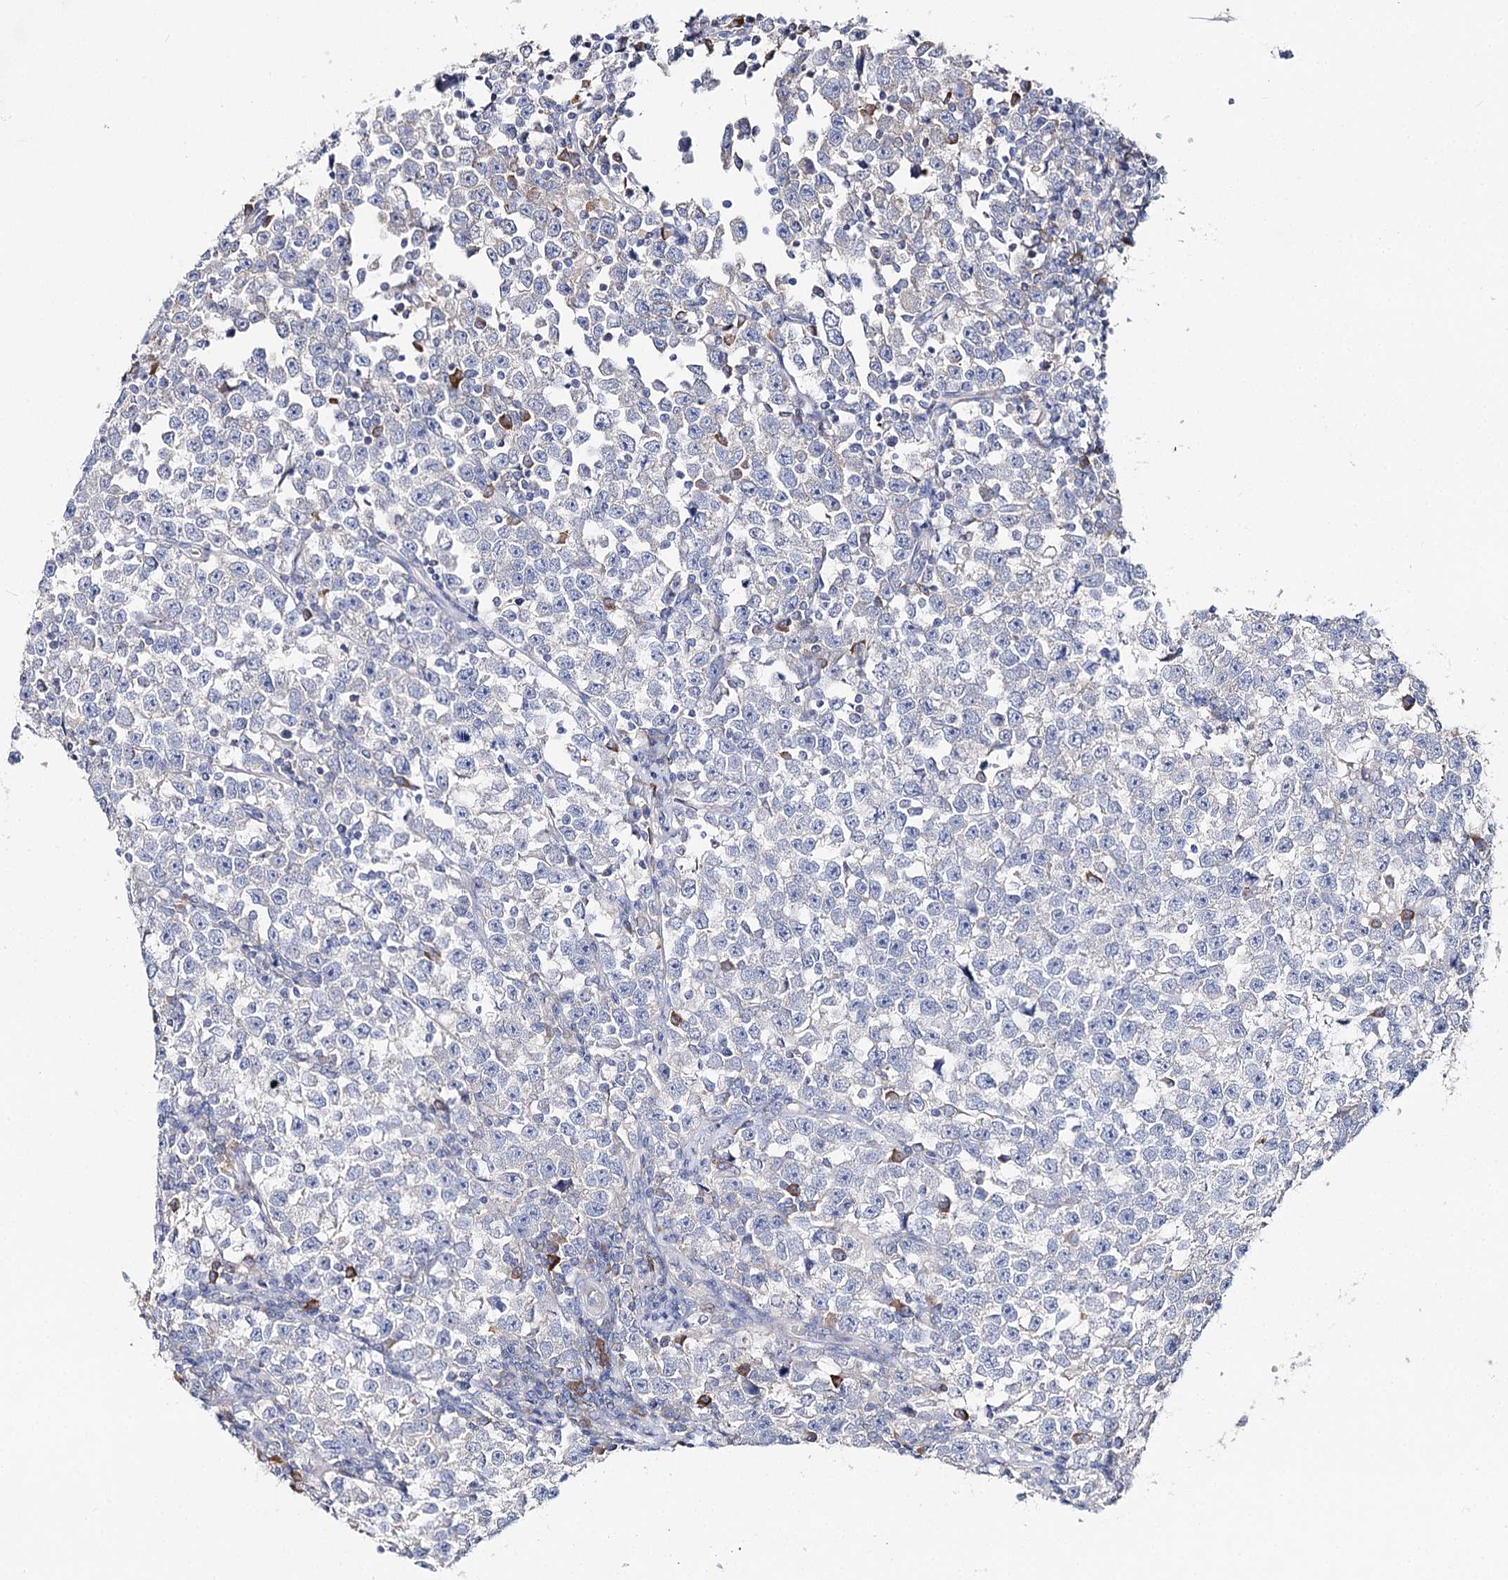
{"staining": {"intensity": "negative", "quantity": "none", "location": "none"}, "tissue": "testis cancer", "cell_type": "Tumor cells", "image_type": "cancer", "snomed": [{"axis": "morphology", "description": "Normal tissue, NOS"}, {"axis": "morphology", "description": "Seminoma, NOS"}, {"axis": "topography", "description": "Testis"}], "caption": "A high-resolution image shows immunohistochemistry (IHC) staining of testis cancer (seminoma), which demonstrates no significant staining in tumor cells.", "gene": "IL1RAP", "patient": {"sex": "male", "age": 43}}